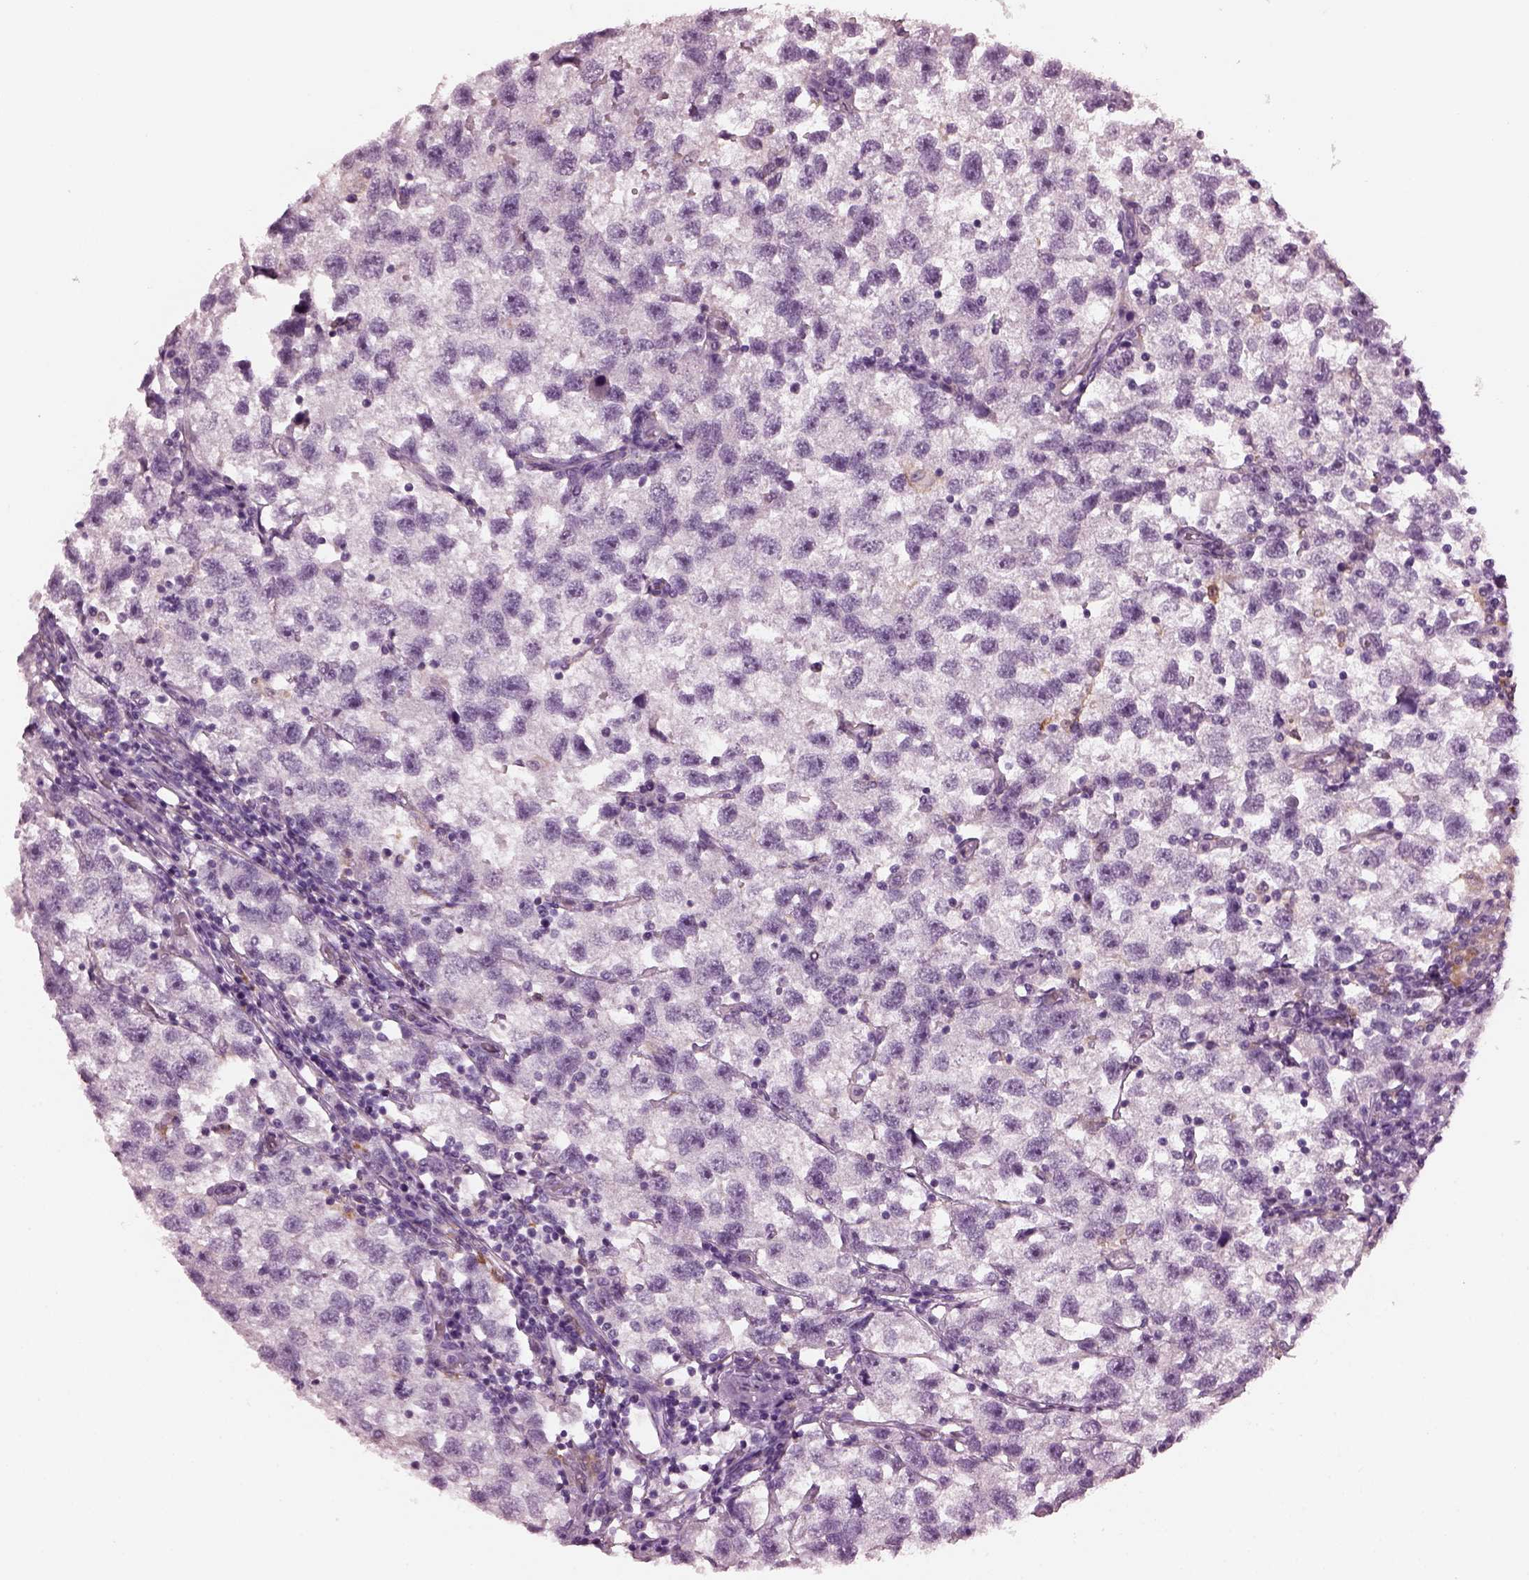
{"staining": {"intensity": "negative", "quantity": "none", "location": "none"}, "tissue": "testis cancer", "cell_type": "Tumor cells", "image_type": "cancer", "snomed": [{"axis": "morphology", "description": "Seminoma, NOS"}, {"axis": "topography", "description": "Testis"}], "caption": "Immunohistochemistry (IHC) of human seminoma (testis) shows no positivity in tumor cells. (IHC, brightfield microscopy, high magnification).", "gene": "SHTN1", "patient": {"sex": "male", "age": 26}}